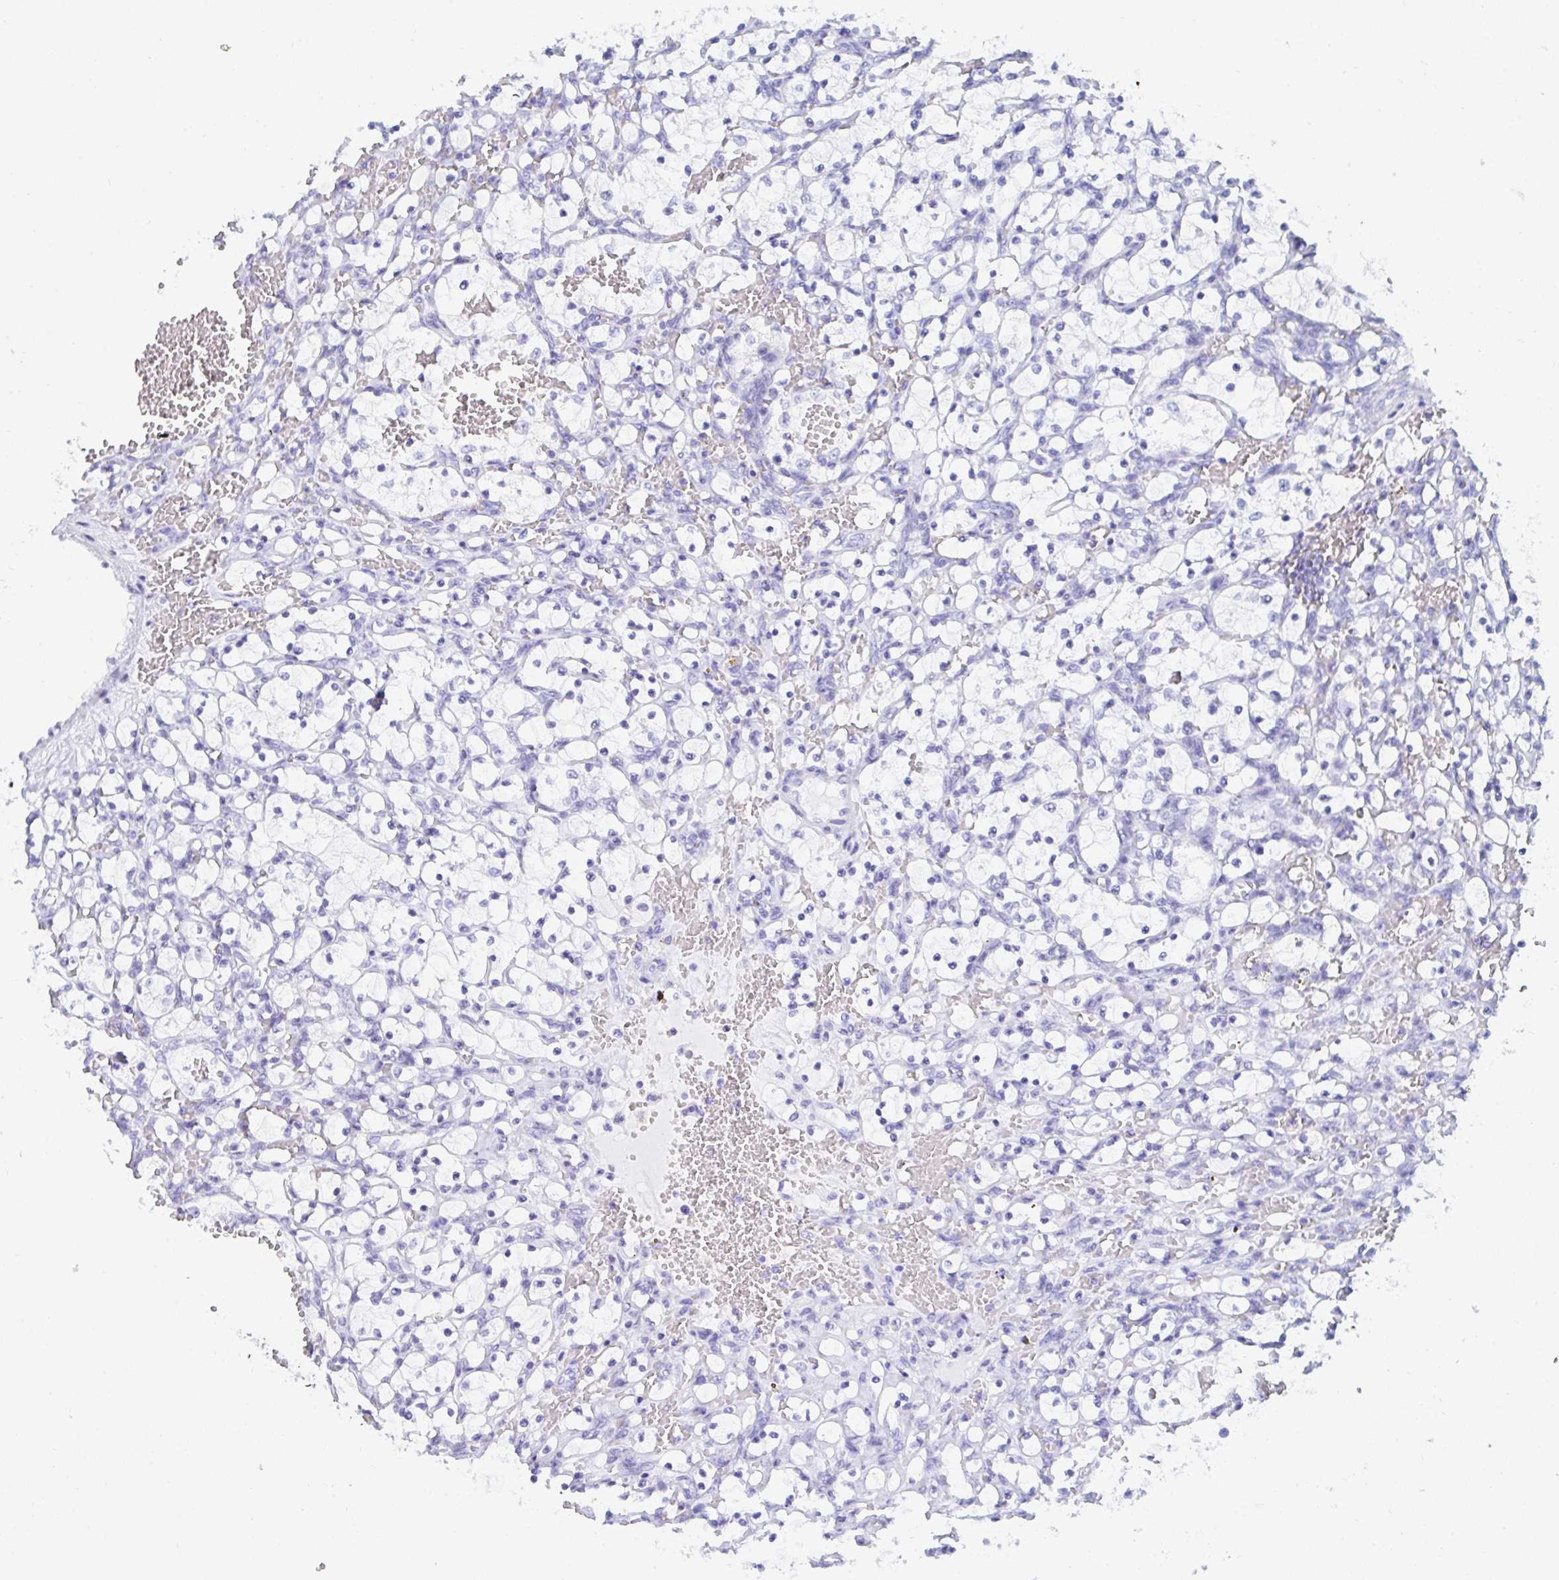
{"staining": {"intensity": "negative", "quantity": "none", "location": "none"}, "tissue": "renal cancer", "cell_type": "Tumor cells", "image_type": "cancer", "snomed": [{"axis": "morphology", "description": "Adenocarcinoma, NOS"}, {"axis": "topography", "description": "Kidney"}], "caption": "This is a image of immunohistochemistry (IHC) staining of adenocarcinoma (renal), which shows no staining in tumor cells.", "gene": "MROH2B", "patient": {"sex": "female", "age": 69}}